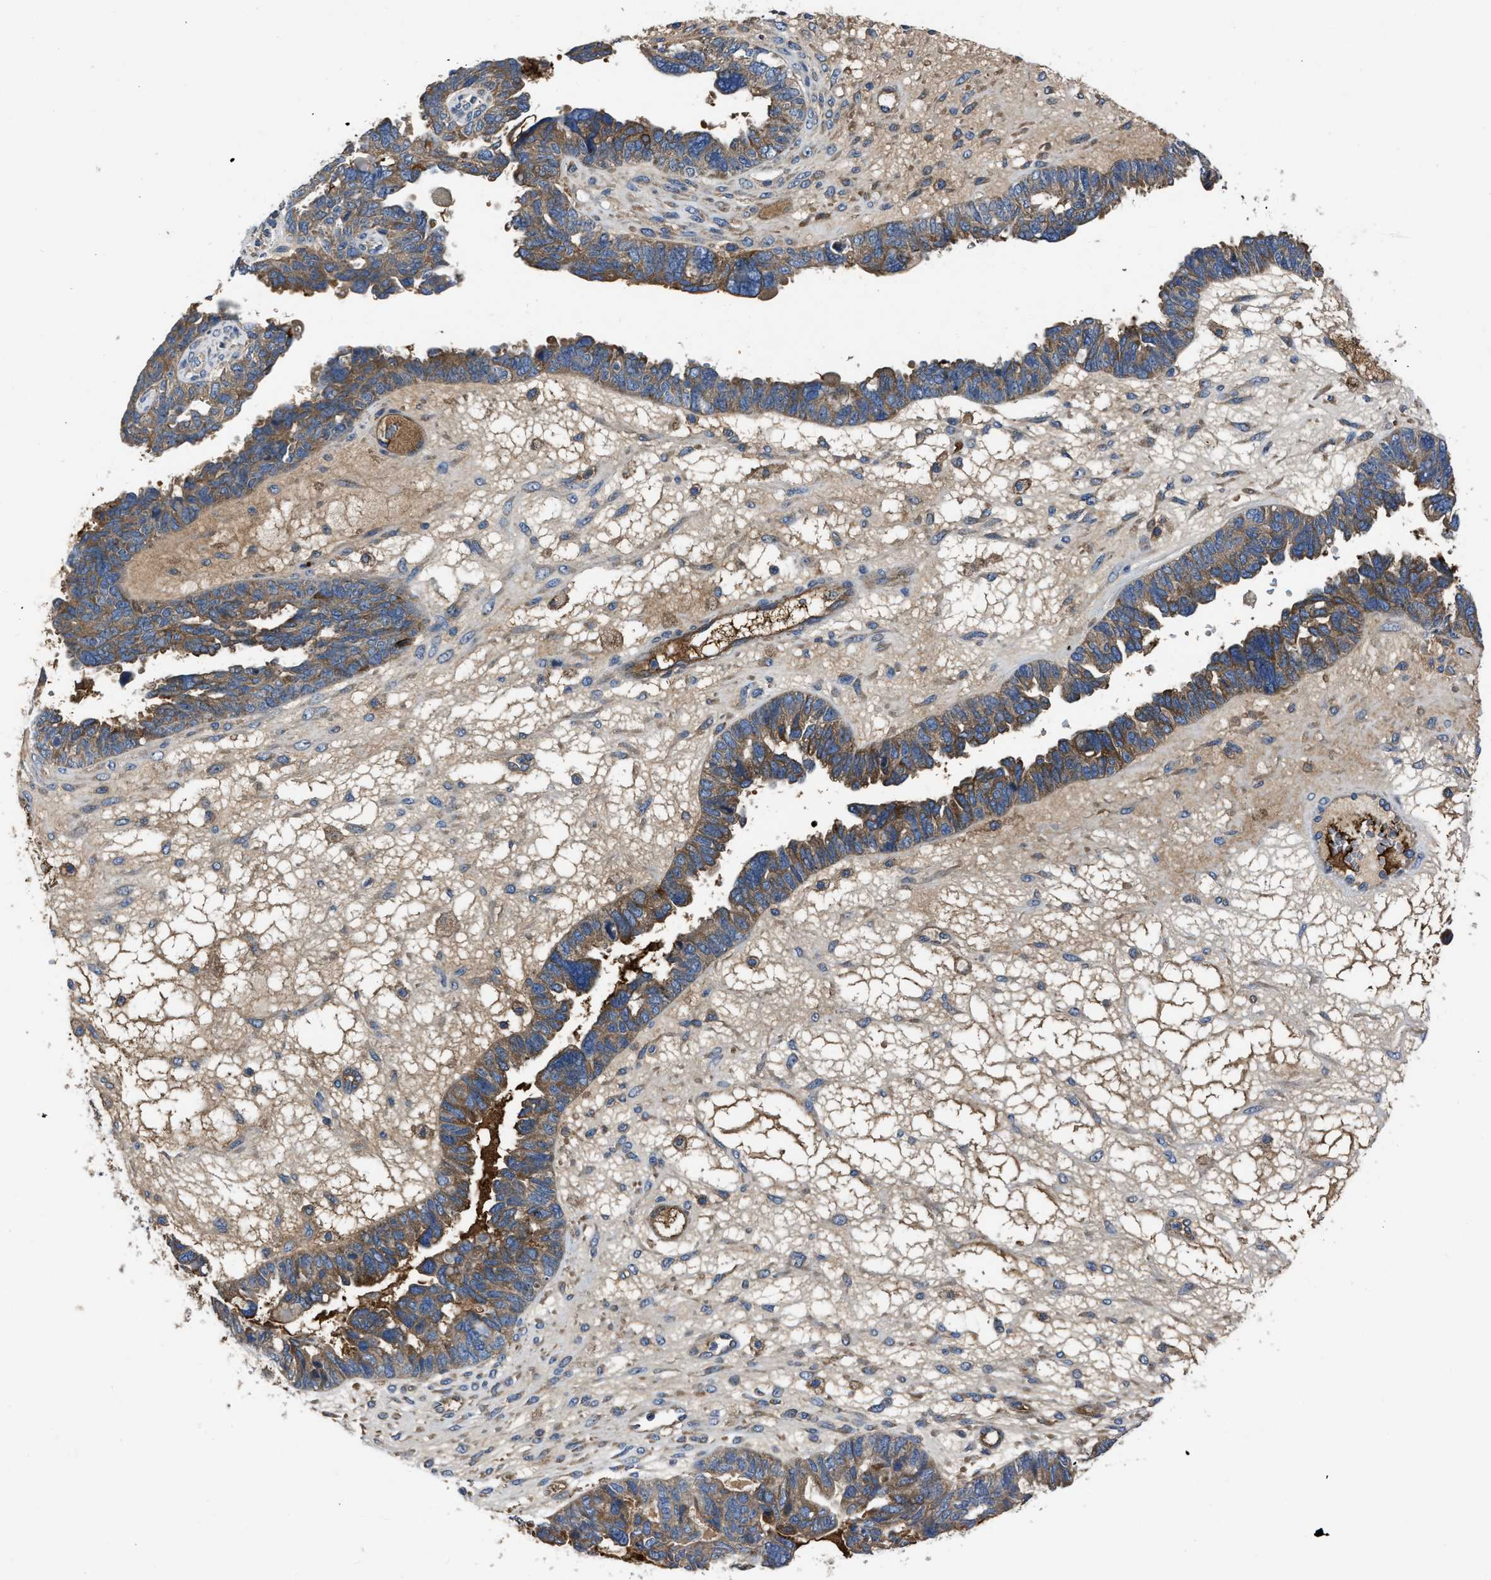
{"staining": {"intensity": "moderate", "quantity": ">75%", "location": "cytoplasmic/membranous"}, "tissue": "ovarian cancer", "cell_type": "Tumor cells", "image_type": "cancer", "snomed": [{"axis": "morphology", "description": "Cystadenocarcinoma, serous, NOS"}, {"axis": "topography", "description": "Ovary"}], "caption": "This image reveals ovarian serous cystadenocarcinoma stained with immunohistochemistry (IHC) to label a protein in brown. The cytoplasmic/membranous of tumor cells show moderate positivity for the protein. Nuclei are counter-stained blue.", "gene": "ERC1", "patient": {"sex": "female", "age": 79}}